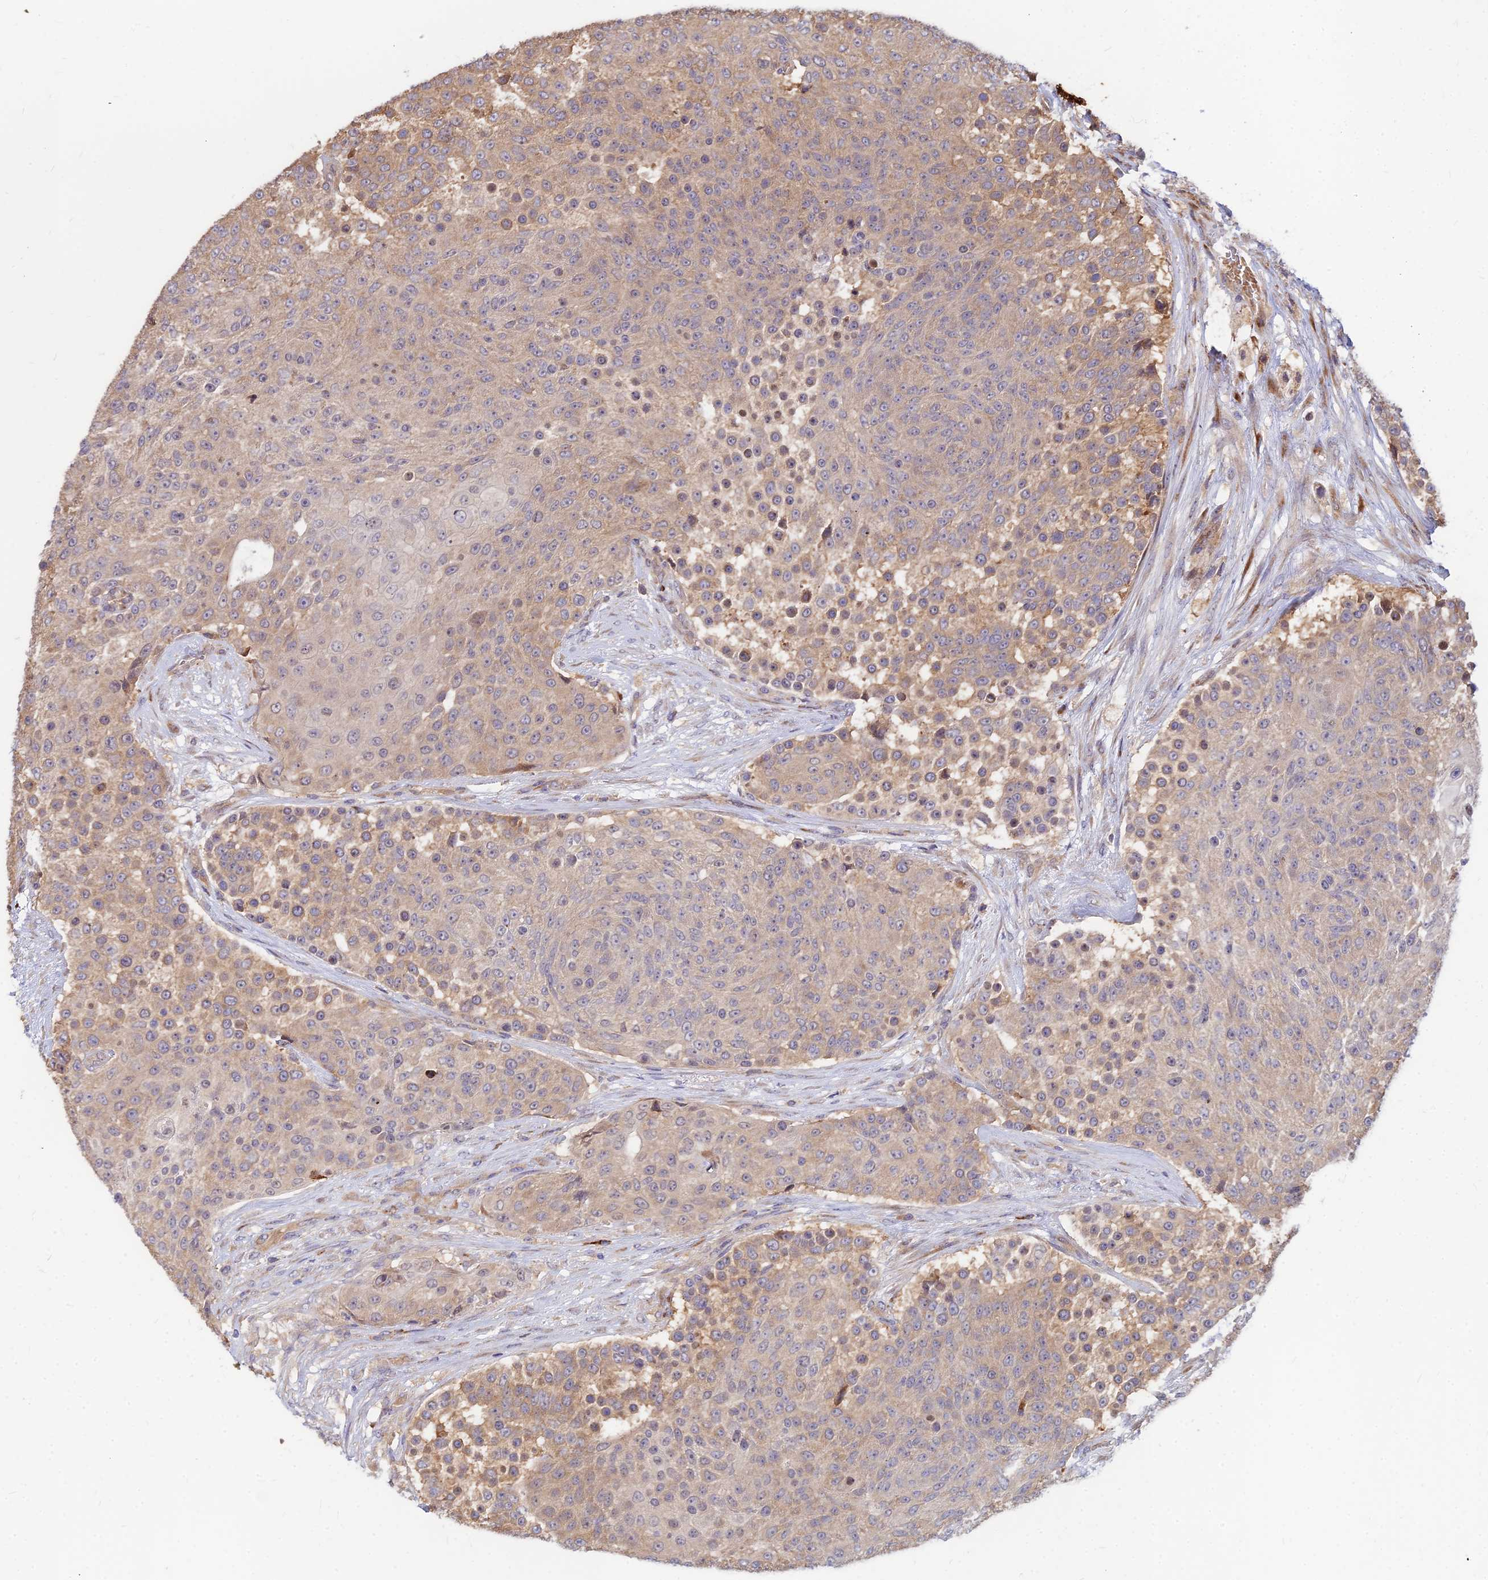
{"staining": {"intensity": "weak", "quantity": "25%-75%", "location": "cytoplasmic/membranous"}, "tissue": "urothelial cancer", "cell_type": "Tumor cells", "image_type": "cancer", "snomed": [{"axis": "morphology", "description": "Urothelial carcinoma, High grade"}, {"axis": "topography", "description": "Urinary bladder"}], "caption": "High-grade urothelial carcinoma was stained to show a protein in brown. There is low levels of weak cytoplasmic/membranous expression in about 25%-75% of tumor cells.", "gene": "CCT6B", "patient": {"sex": "female", "age": 63}}